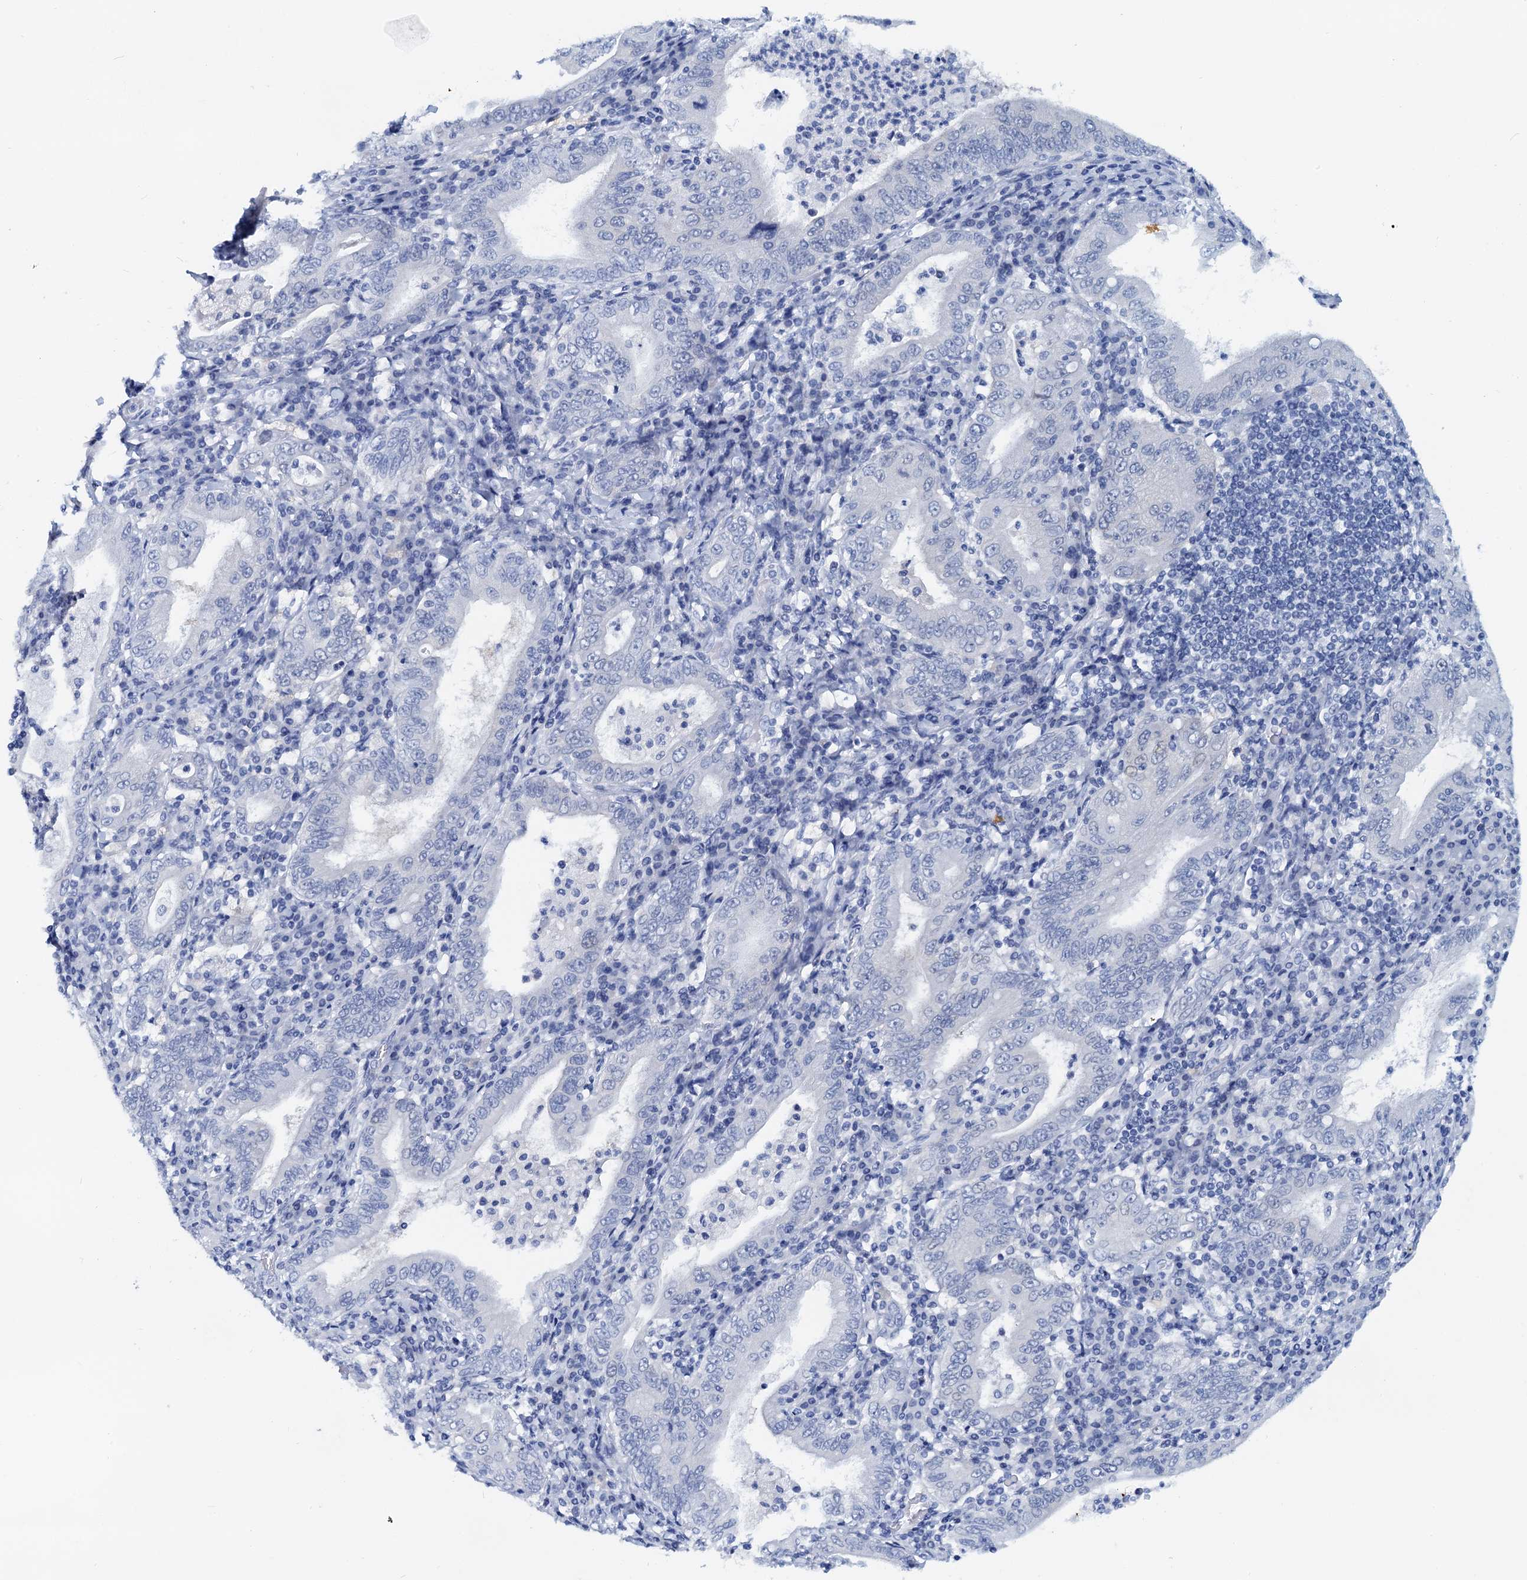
{"staining": {"intensity": "negative", "quantity": "none", "location": "none"}, "tissue": "stomach cancer", "cell_type": "Tumor cells", "image_type": "cancer", "snomed": [{"axis": "morphology", "description": "Normal tissue, NOS"}, {"axis": "morphology", "description": "Adenocarcinoma, NOS"}, {"axis": "topography", "description": "Esophagus"}, {"axis": "topography", "description": "Stomach, upper"}, {"axis": "topography", "description": "Peripheral nerve tissue"}], "caption": "Immunohistochemical staining of adenocarcinoma (stomach) reveals no significant staining in tumor cells.", "gene": "PTGES3", "patient": {"sex": "male", "age": 62}}